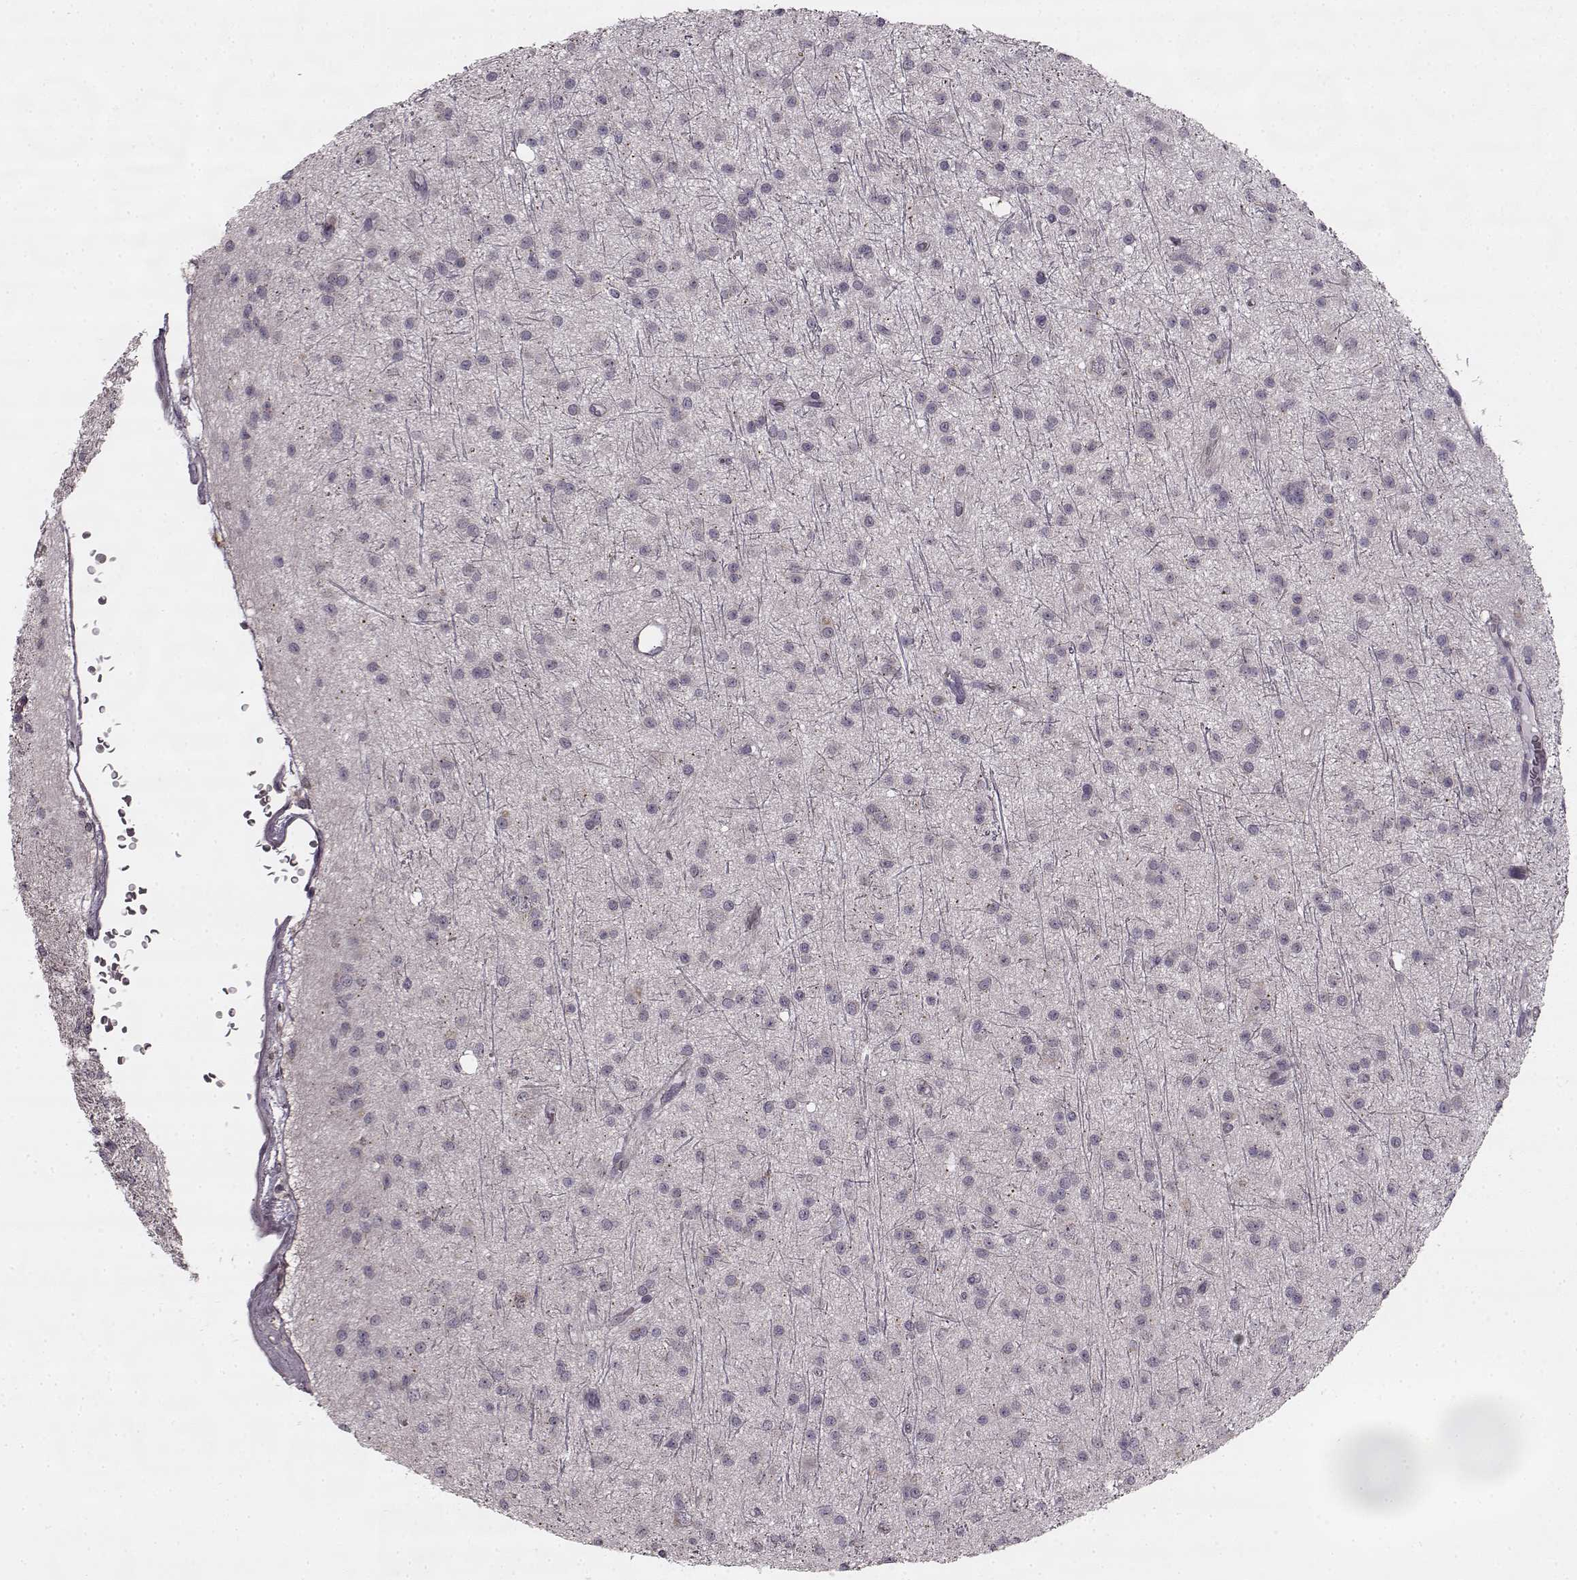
{"staining": {"intensity": "negative", "quantity": "none", "location": "none"}, "tissue": "glioma", "cell_type": "Tumor cells", "image_type": "cancer", "snomed": [{"axis": "morphology", "description": "Glioma, malignant, Low grade"}, {"axis": "topography", "description": "Brain"}], "caption": "Protein analysis of malignant glioma (low-grade) reveals no significant staining in tumor cells.", "gene": "HMMR", "patient": {"sex": "male", "age": 27}}